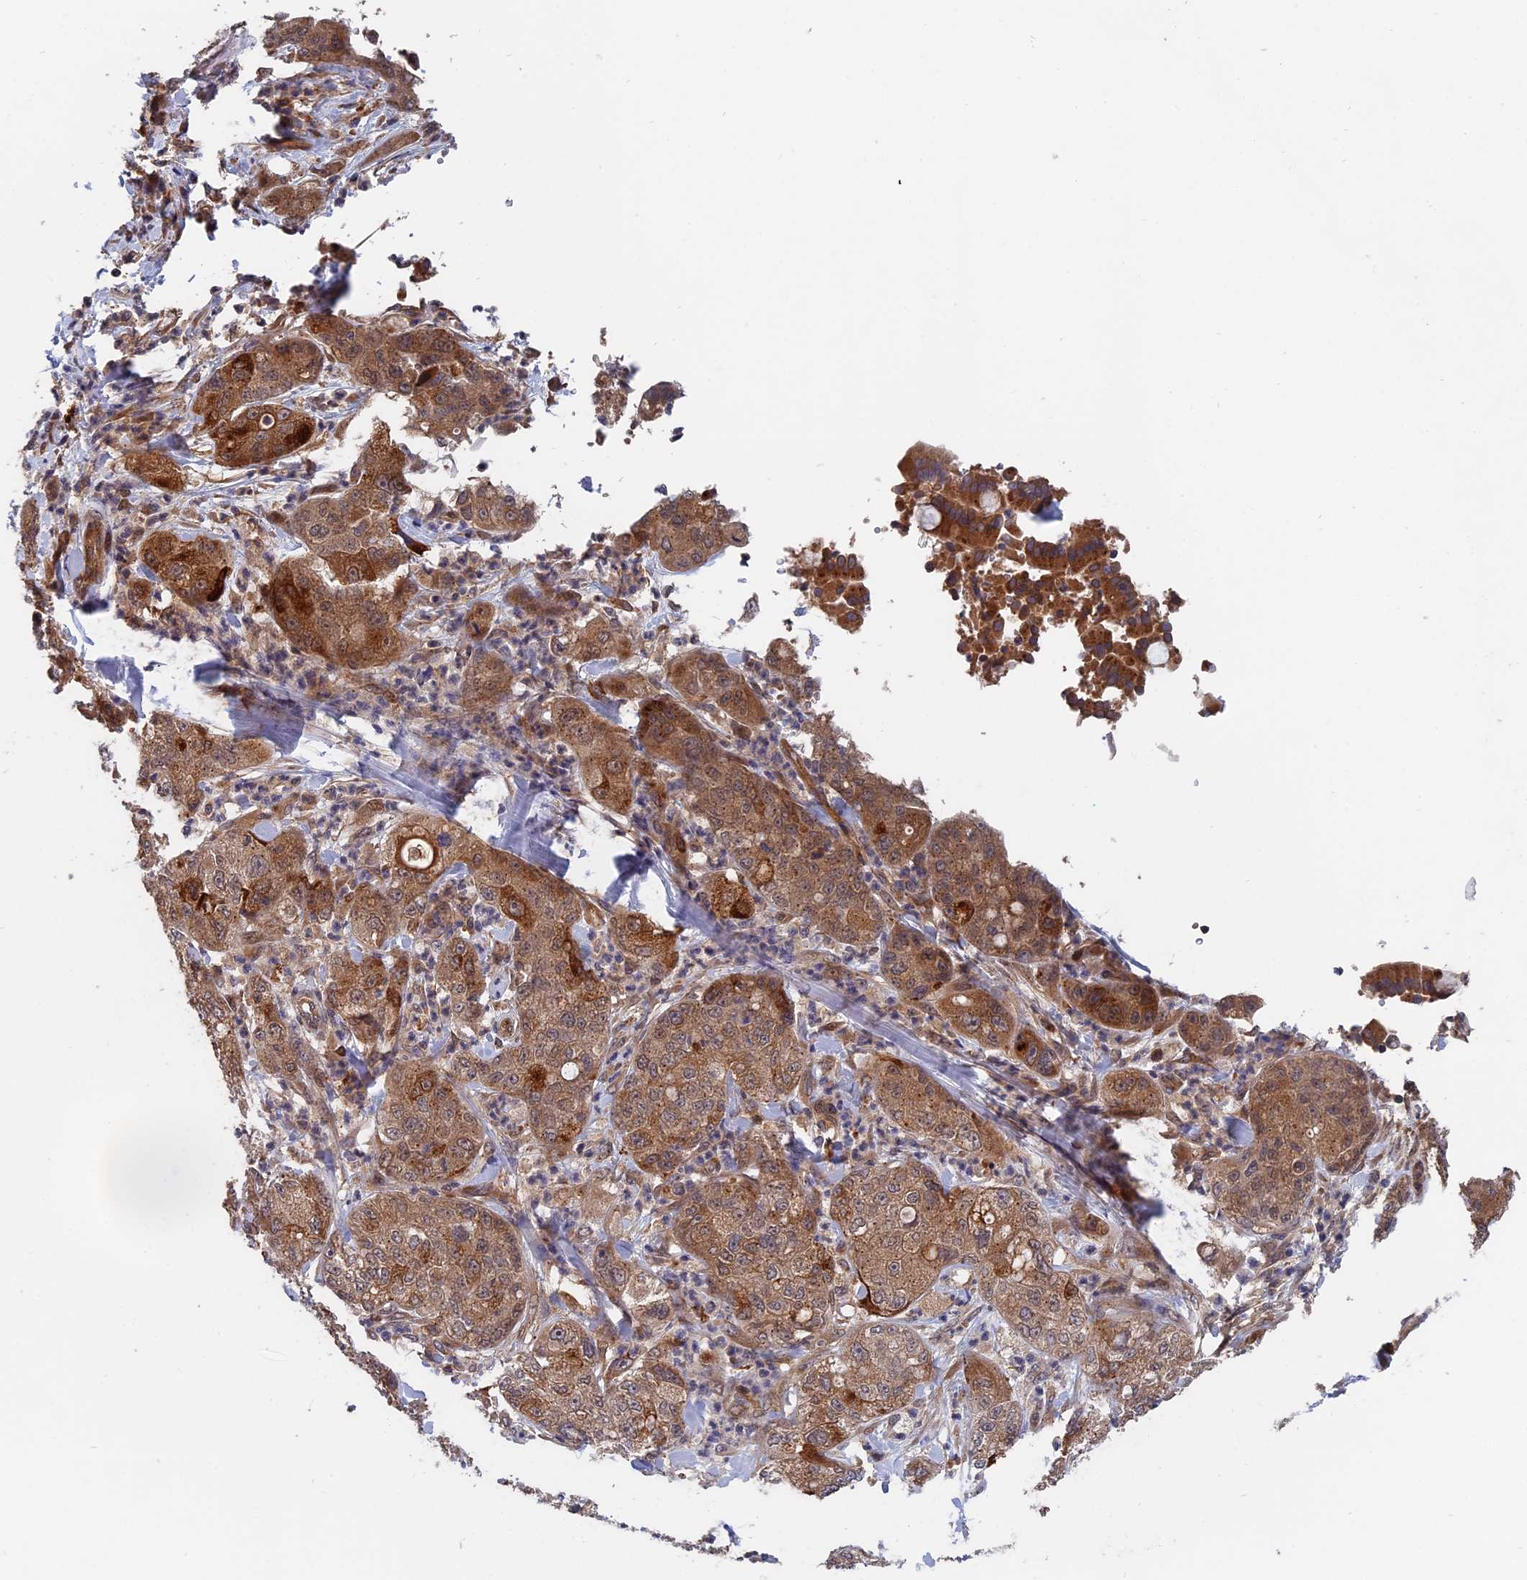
{"staining": {"intensity": "moderate", "quantity": ">75%", "location": "cytoplasmic/membranous"}, "tissue": "pancreatic cancer", "cell_type": "Tumor cells", "image_type": "cancer", "snomed": [{"axis": "morphology", "description": "Adenocarcinoma, NOS"}, {"axis": "topography", "description": "Pancreas"}], "caption": "Protein staining of adenocarcinoma (pancreatic) tissue shows moderate cytoplasmic/membranous positivity in about >75% of tumor cells.", "gene": "TRAPPC2L", "patient": {"sex": "female", "age": 78}}